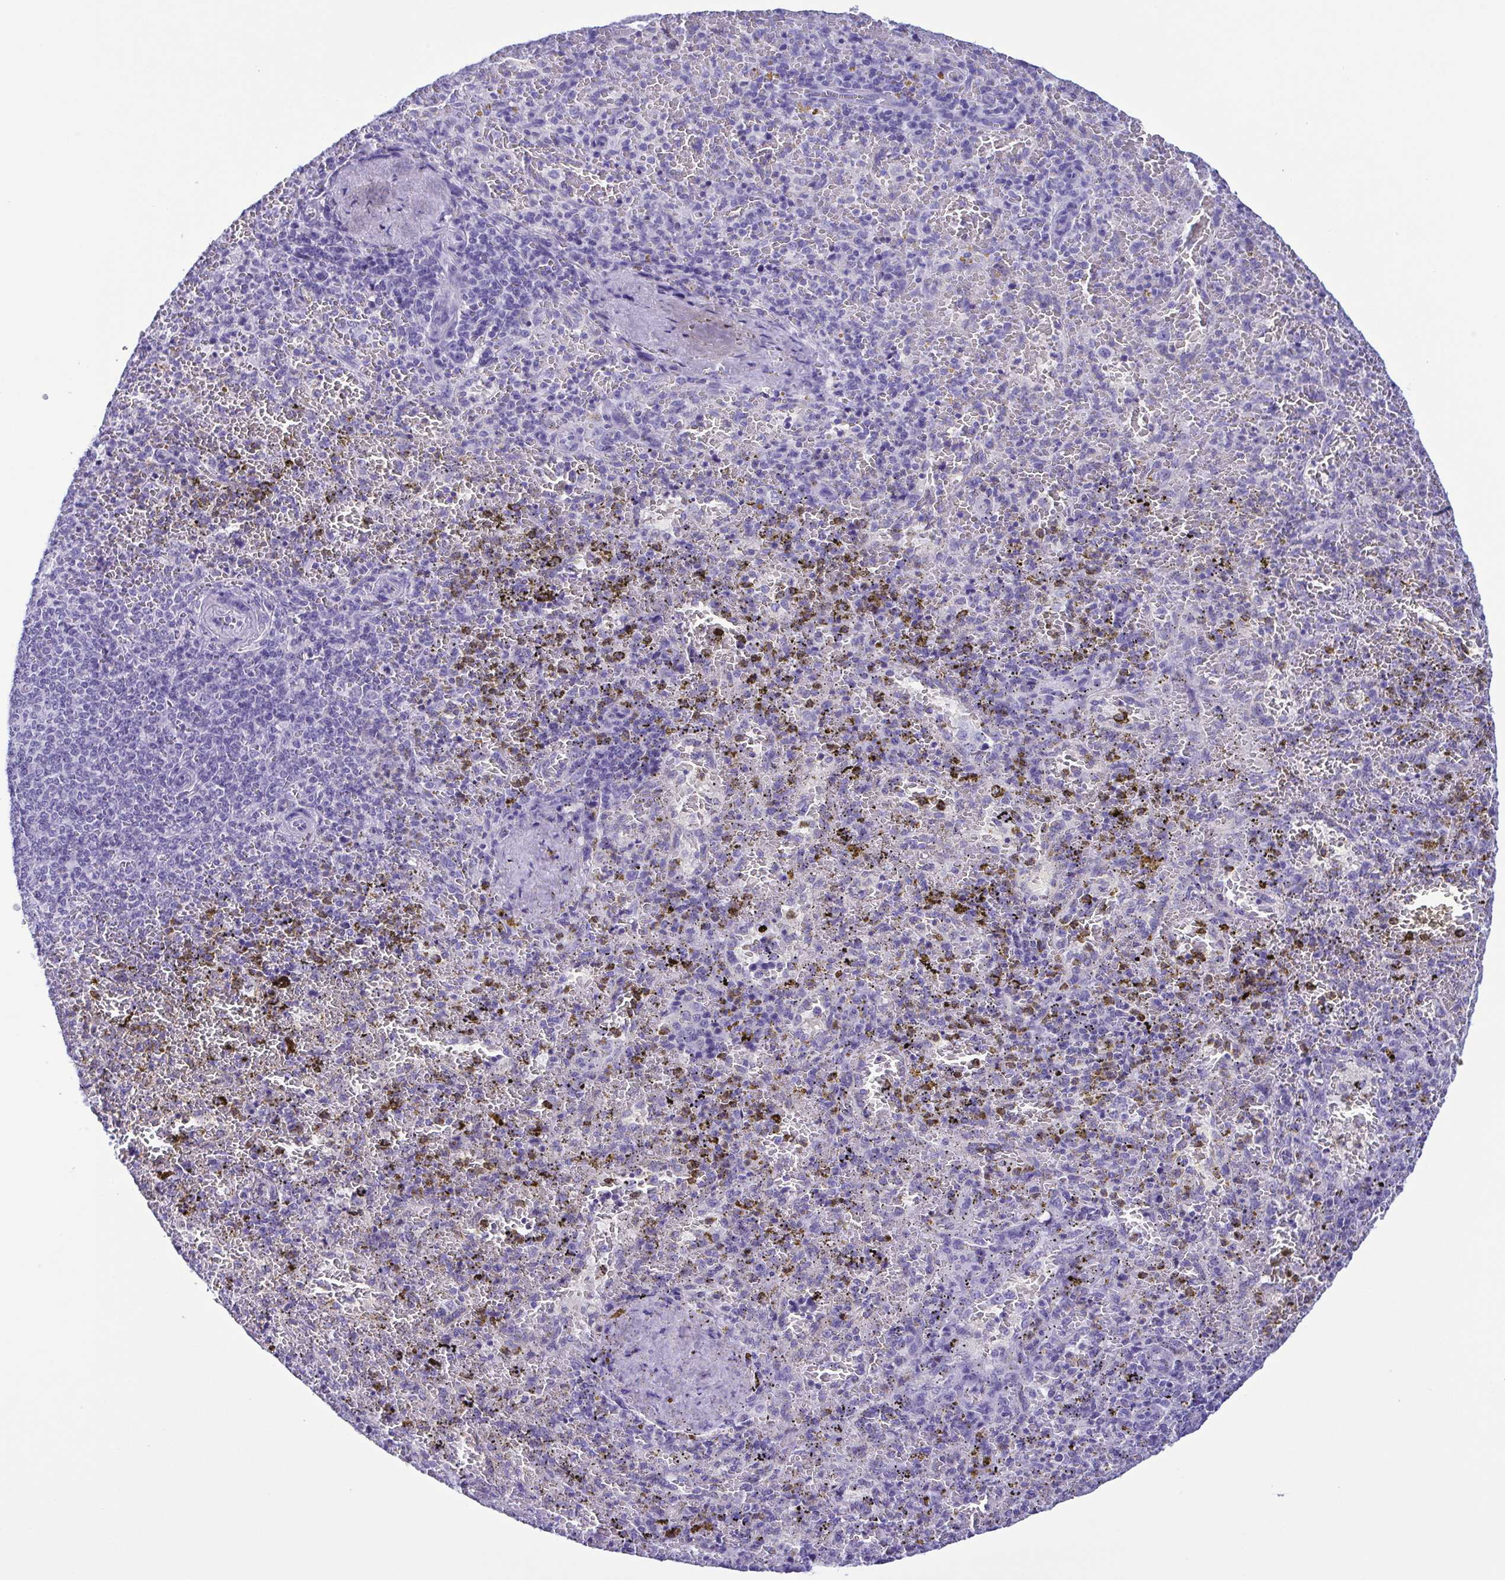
{"staining": {"intensity": "negative", "quantity": "none", "location": "none"}, "tissue": "spleen", "cell_type": "Cells in red pulp", "image_type": "normal", "snomed": [{"axis": "morphology", "description": "Normal tissue, NOS"}, {"axis": "topography", "description": "Spleen"}], "caption": "Immunohistochemistry of unremarkable spleen displays no expression in cells in red pulp.", "gene": "TSPY10", "patient": {"sex": "female", "age": 50}}